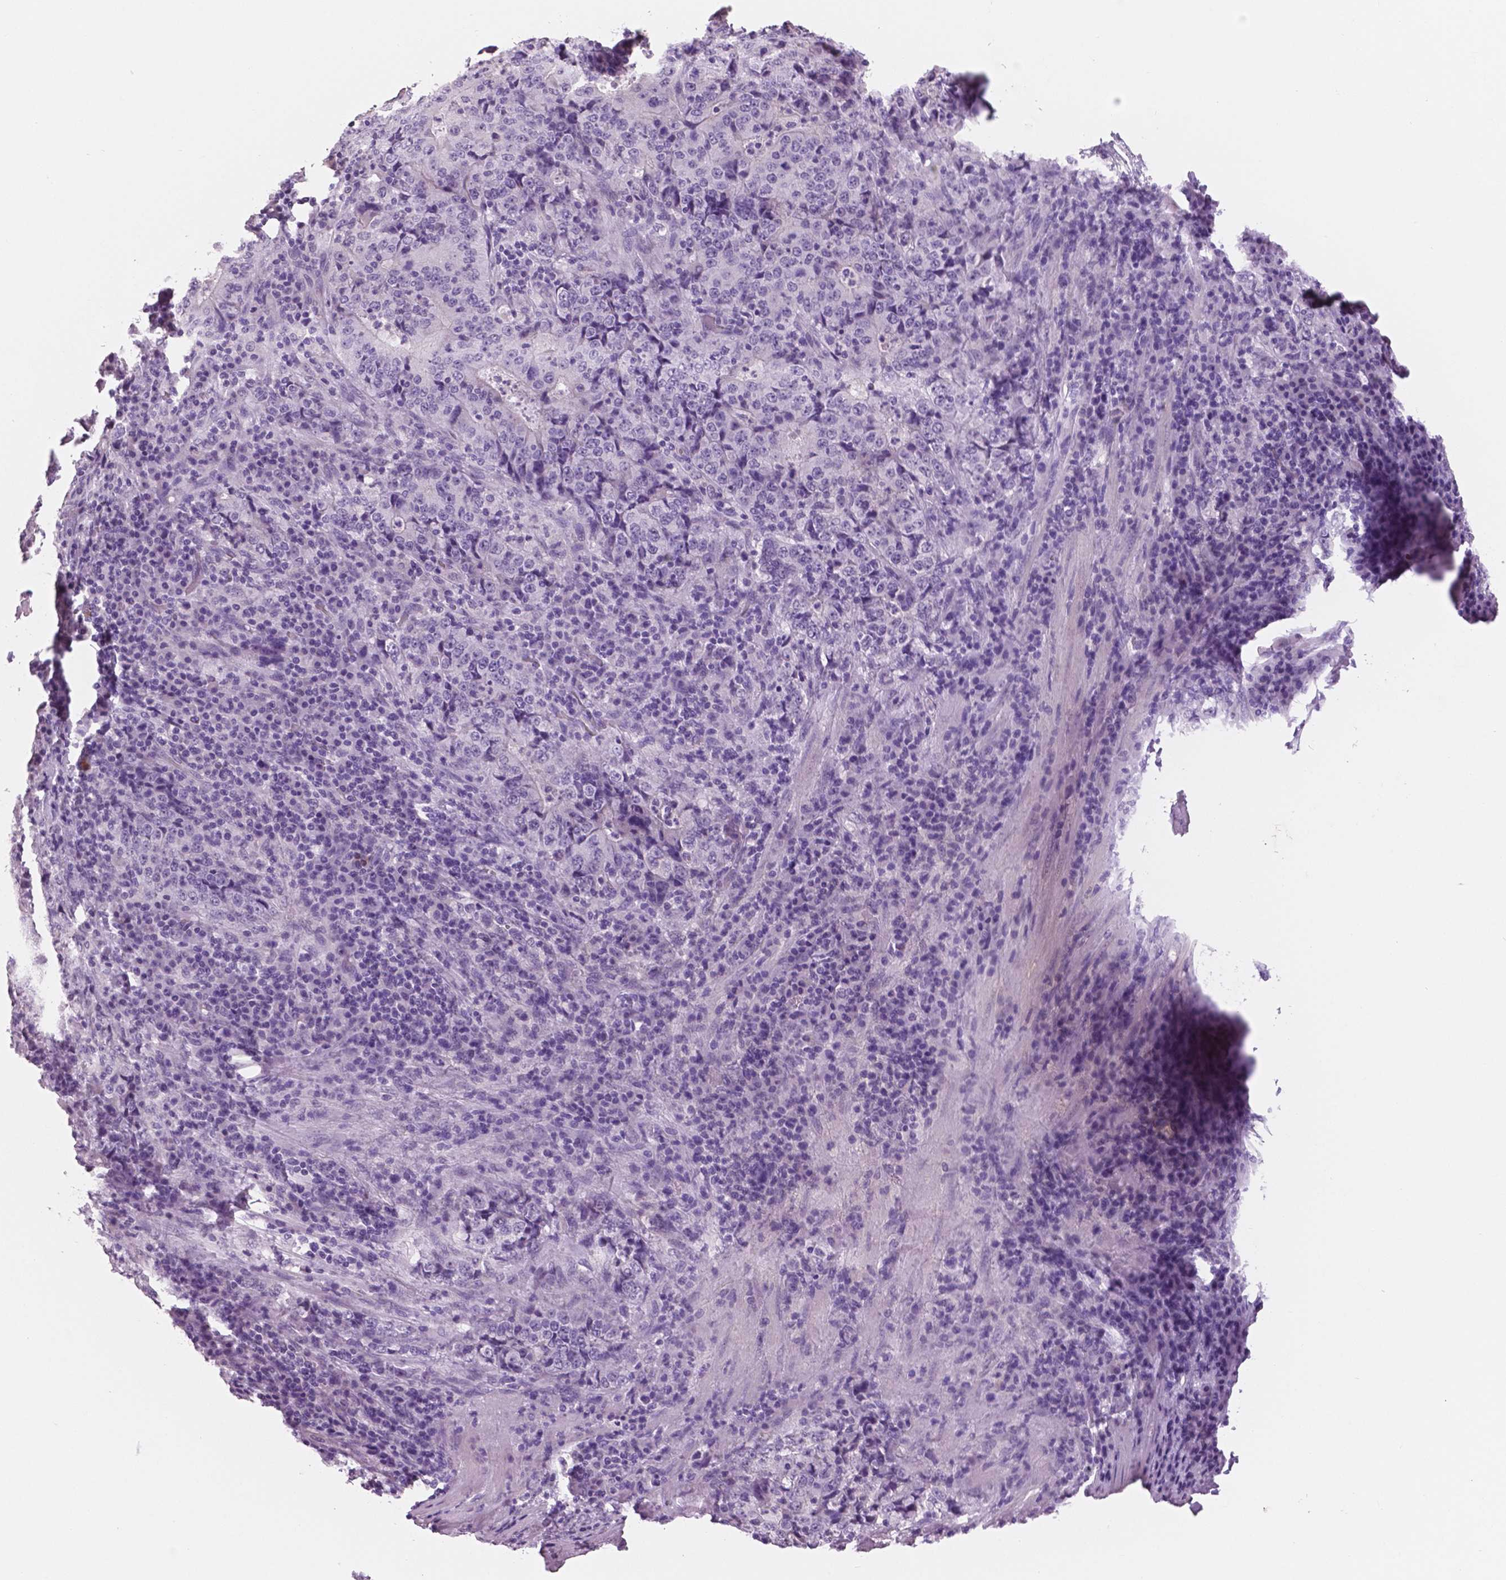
{"staining": {"intensity": "negative", "quantity": "none", "location": "none"}, "tissue": "stomach cancer", "cell_type": "Tumor cells", "image_type": "cancer", "snomed": [{"axis": "morphology", "description": "Normal tissue, NOS"}, {"axis": "morphology", "description": "Adenocarcinoma, NOS"}, {"axis": "topography", "description": "Stomach, upper"}, {"axis": "topography", "description": "Stomach"}], "caption": "Human stomach adenocarcinoma stained for a protein using immunohistochemistry demonstrates no staining in tumor cells.", "gene": "NECAB2", "patient": {"sex": "male", "age": 59}}